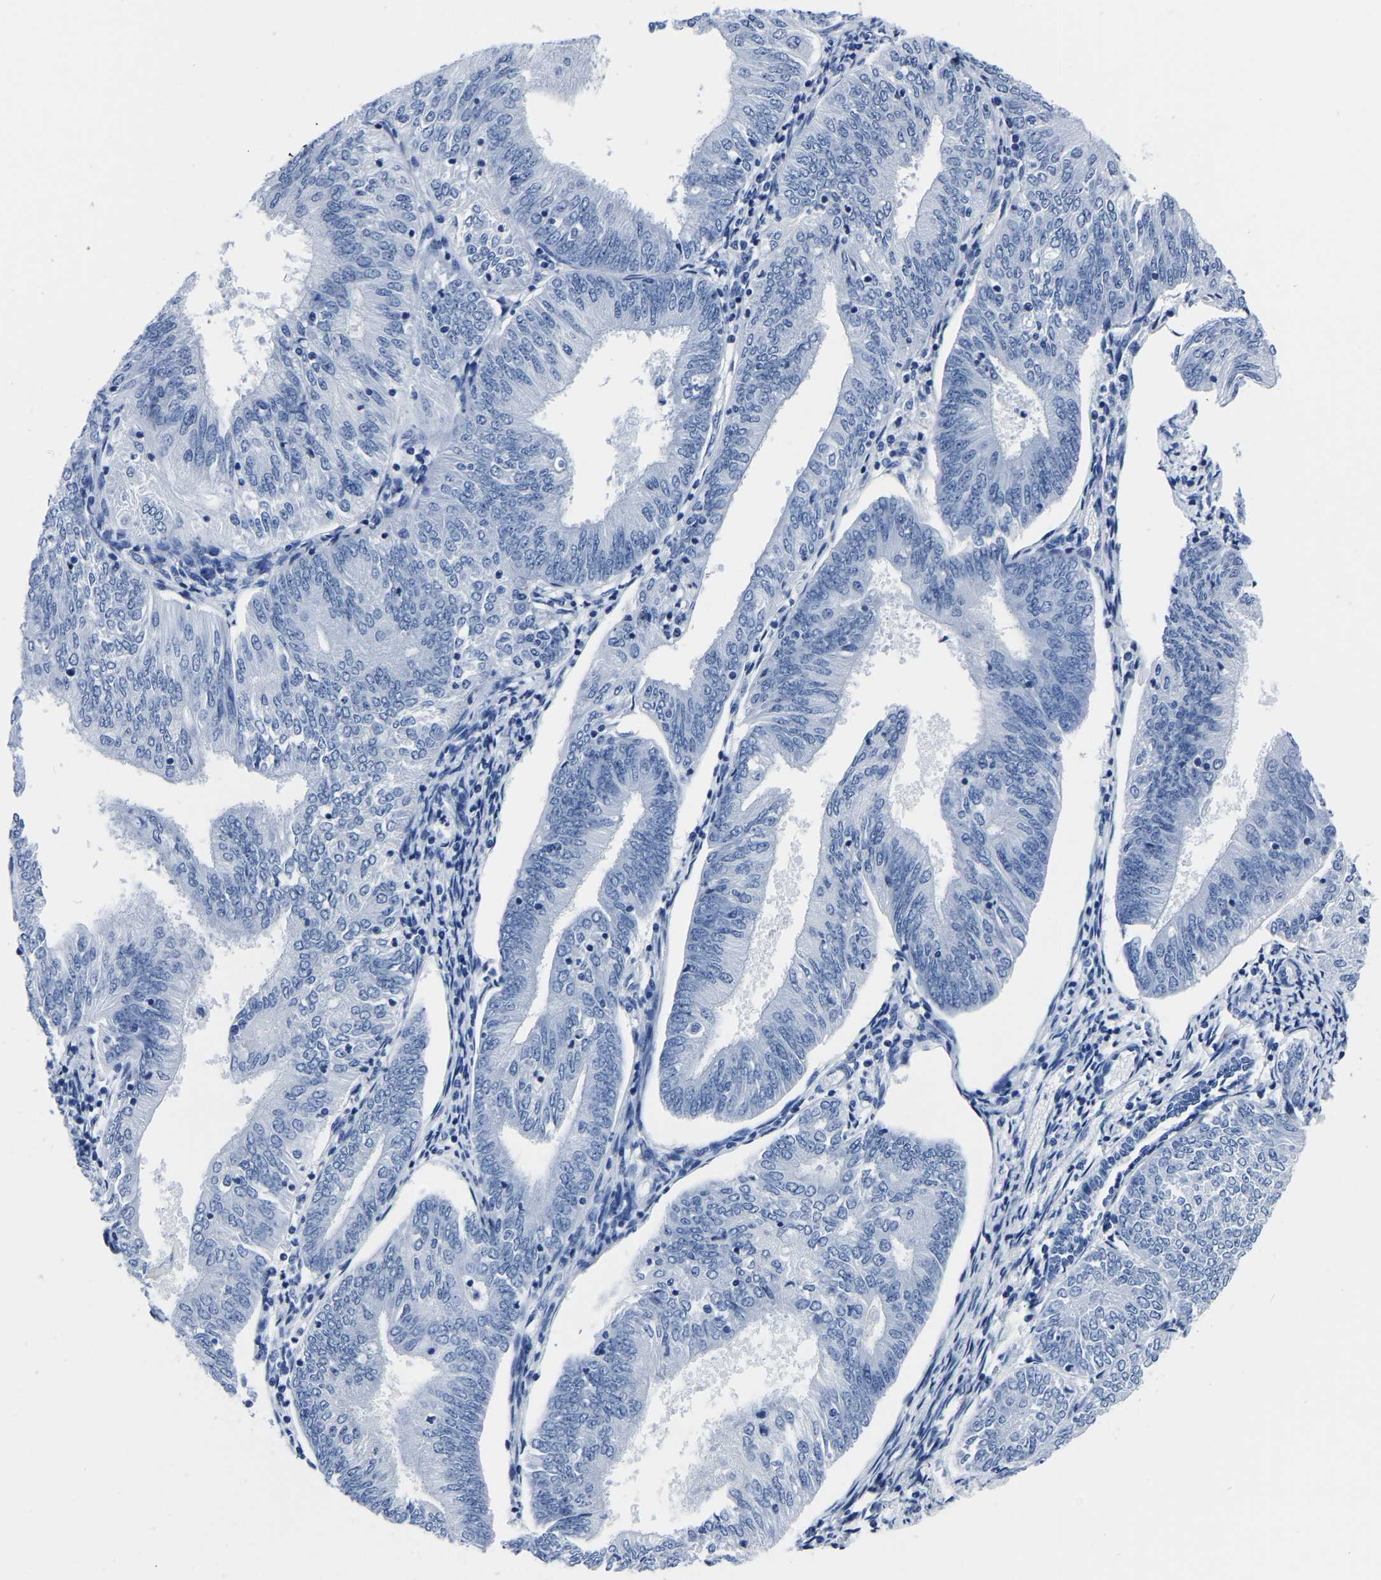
{"staining": {"intensity": "negative", "quantity": "none", "location": "none"}, "tissue": "endometrial cancer", "cell_type": "Tumor cells", "image_type": "cancer", "snomed": [{"axis": "morphology", "description": "Adenocarcinoma, NOS"}, {"axis": "topography", "description": "Endometrium"}], "caption": "IHC of endometrial adenocarcinoma shows no staining in tumor cells.", "gene": "IMPG2", "patient": {"sex": "female", "age": 58}}